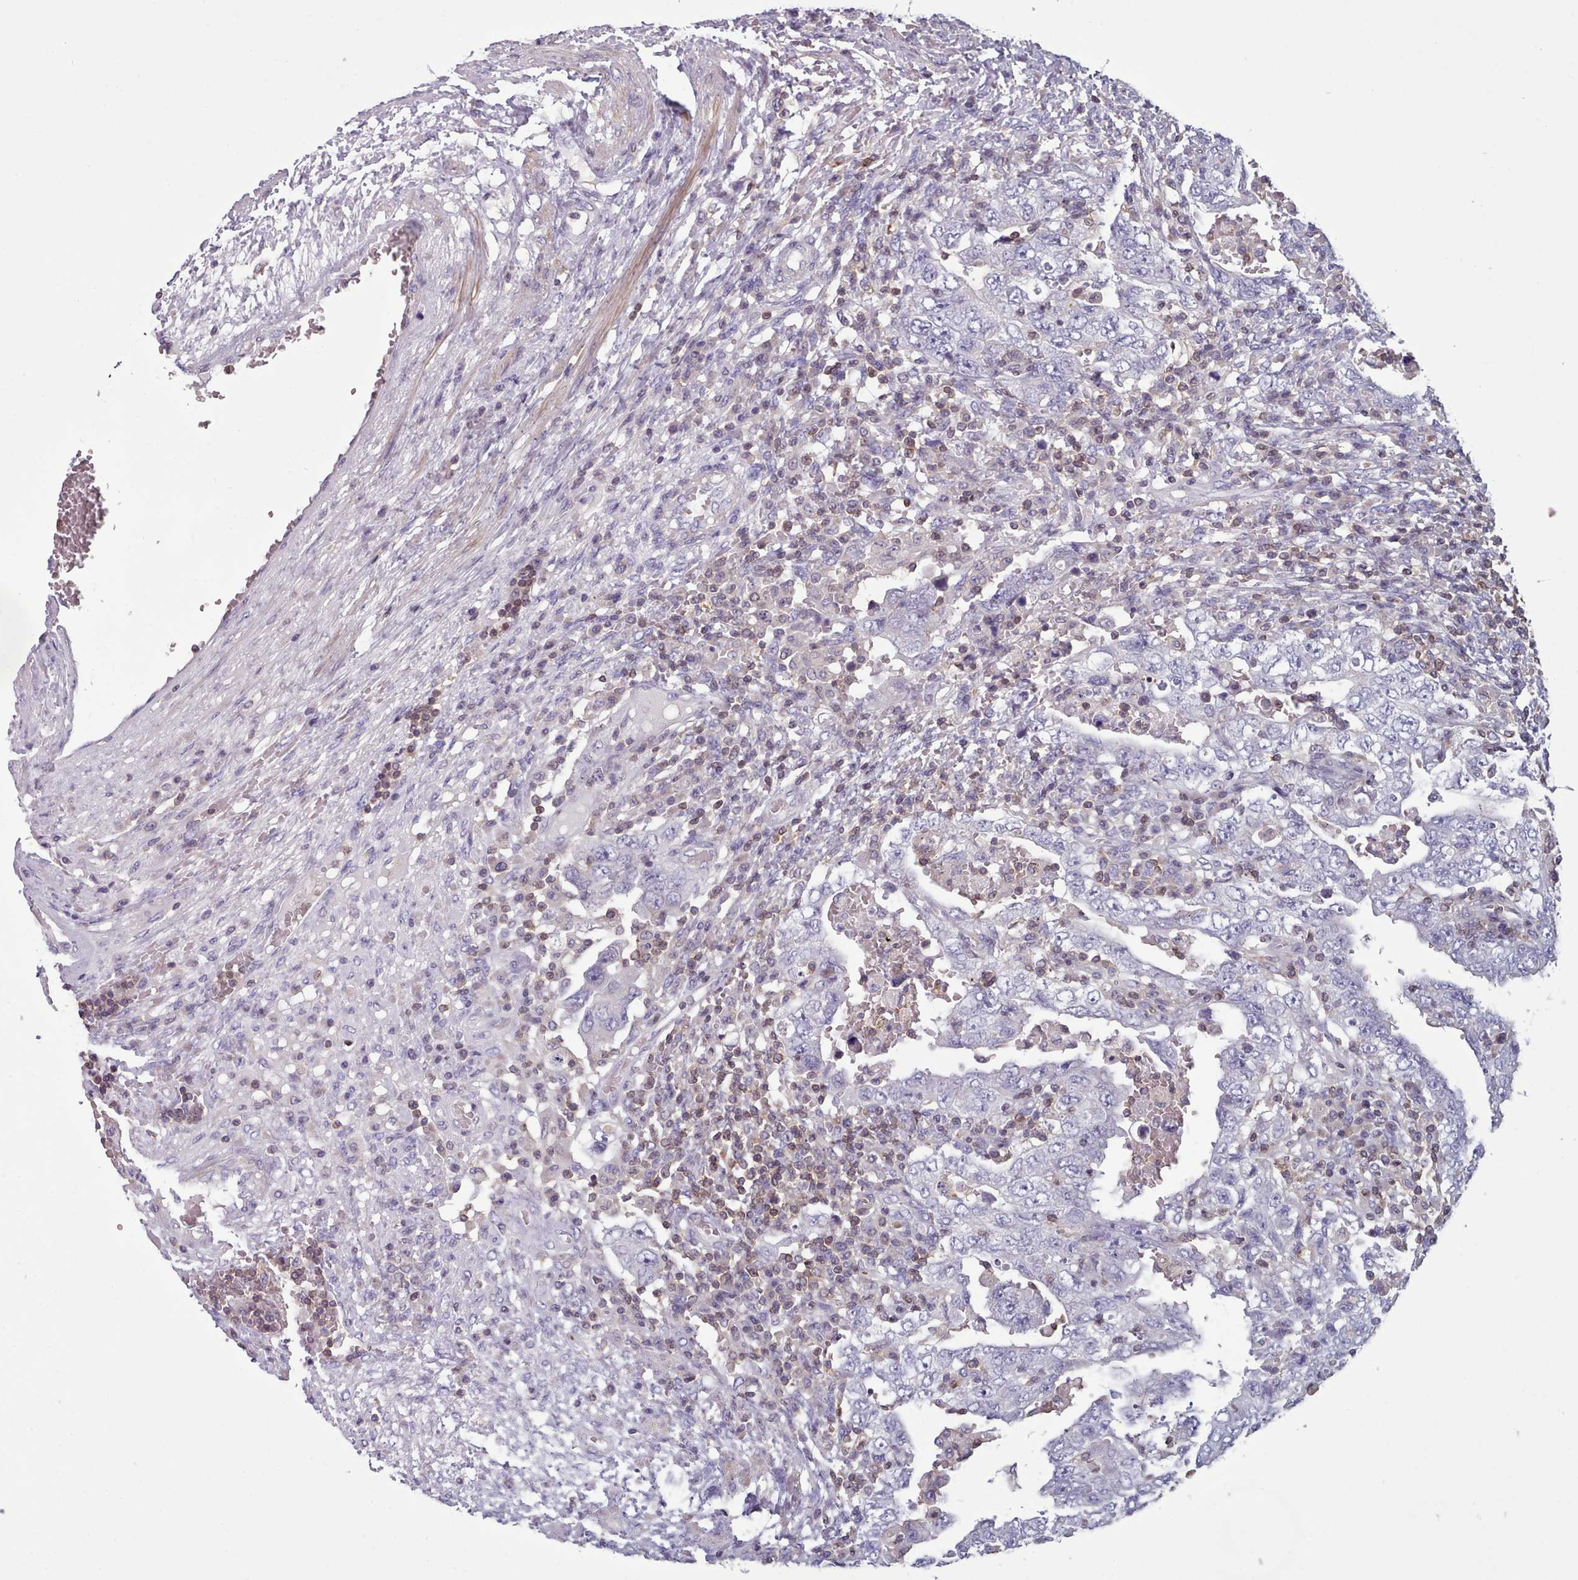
{"staining": {"intensity": "negative", "quantity": "none", "location": "none"}, "tissue": "testis cancer", "cell_type": "Tumor cells", "image_type": "cancer", "snomed": [{"axis": "morphology", "description": "Carcinoma, Embryonal, NOS"}, {"axis": "topography", "description": "Testis"}], "caption": "Testis embryonal carcinoma was stained to show a protein in brown. There is no significant positivity in tumor cells. (DAB (3,3'-diaminobenzidine) immunohistochemistry, high magnification).", "gene": "RAC2", "patient": {"sex": "male", "age": 26}}